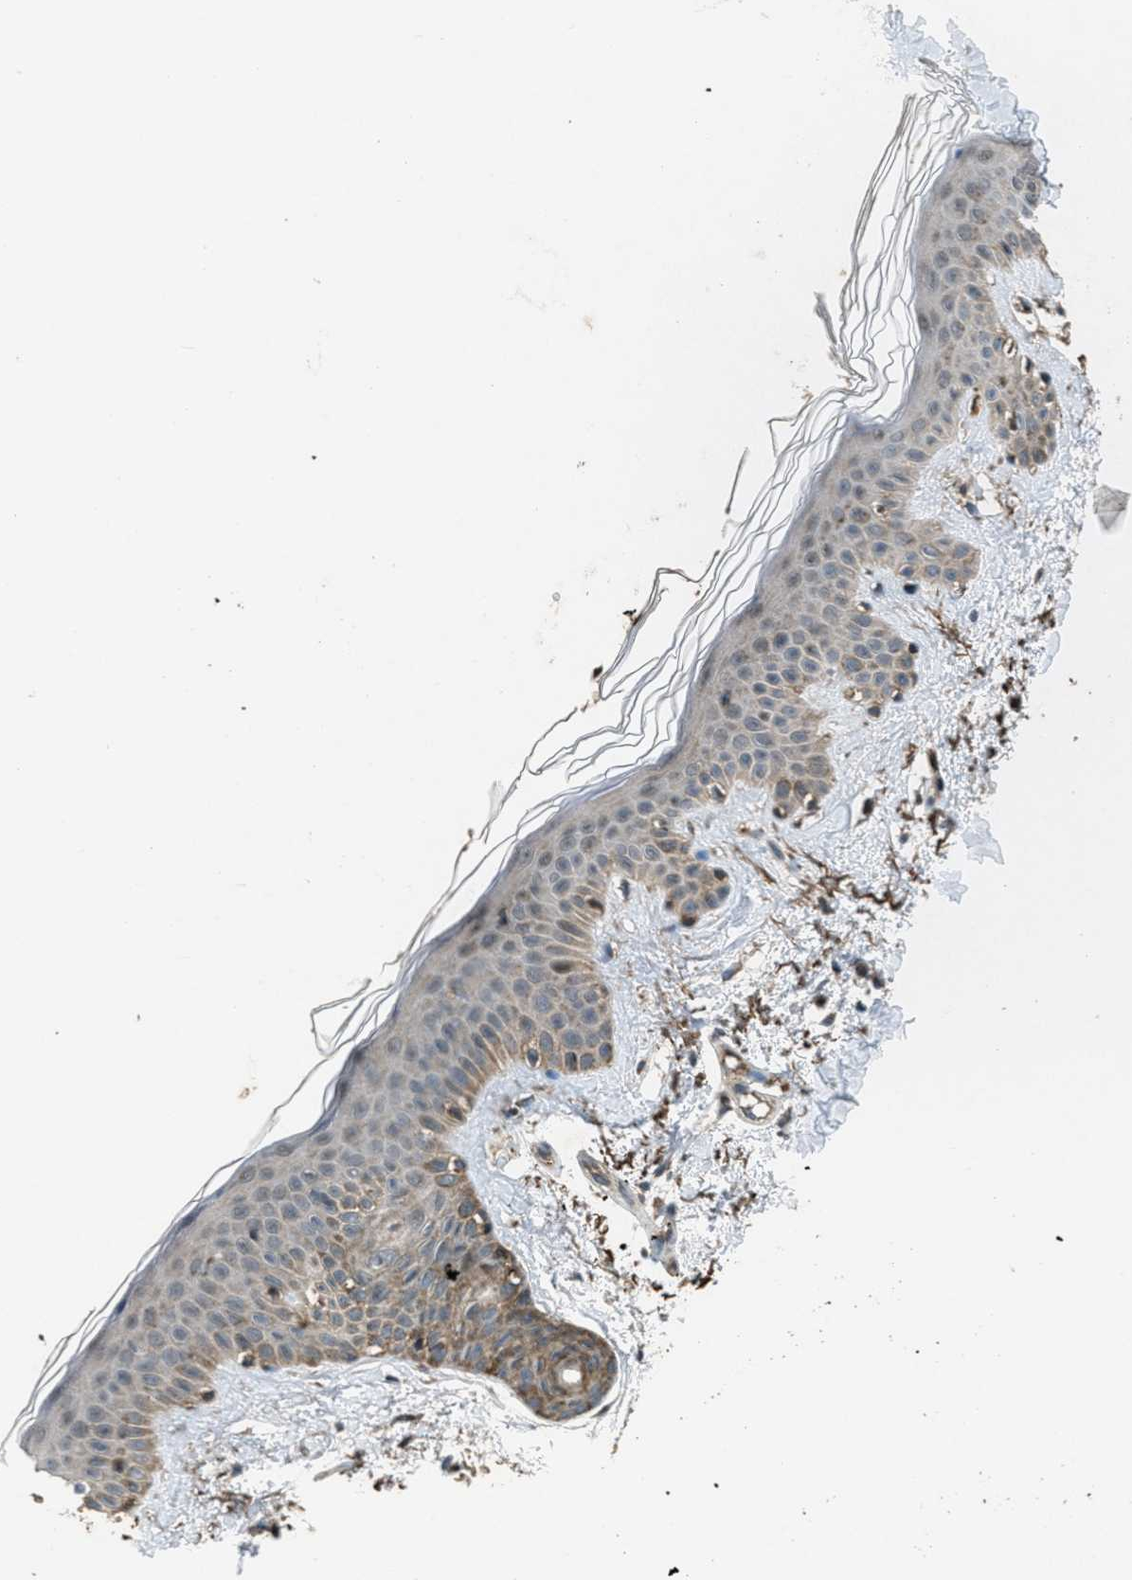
{"staining": {"intensity": "moderate", "quantity": ">75%", "location": "cytoplasmic/membranous"}, "tissue": "skin", "cell_type": "Fibroblasts", "image_type": "normal", "snomed": [{"axis": "morphology", "description": "Normal tissue, NOS"}, {"axis": "topography", "description": "Skin"}], "caption": "Immunohistochemical staining of unremarkable human skin exhibits moderate cytoplasmic/membranous protein expression in about >75% of fibroblasts.", "gene": "PPP1R15A", "patient": {"sex": "male", "age": 67}}